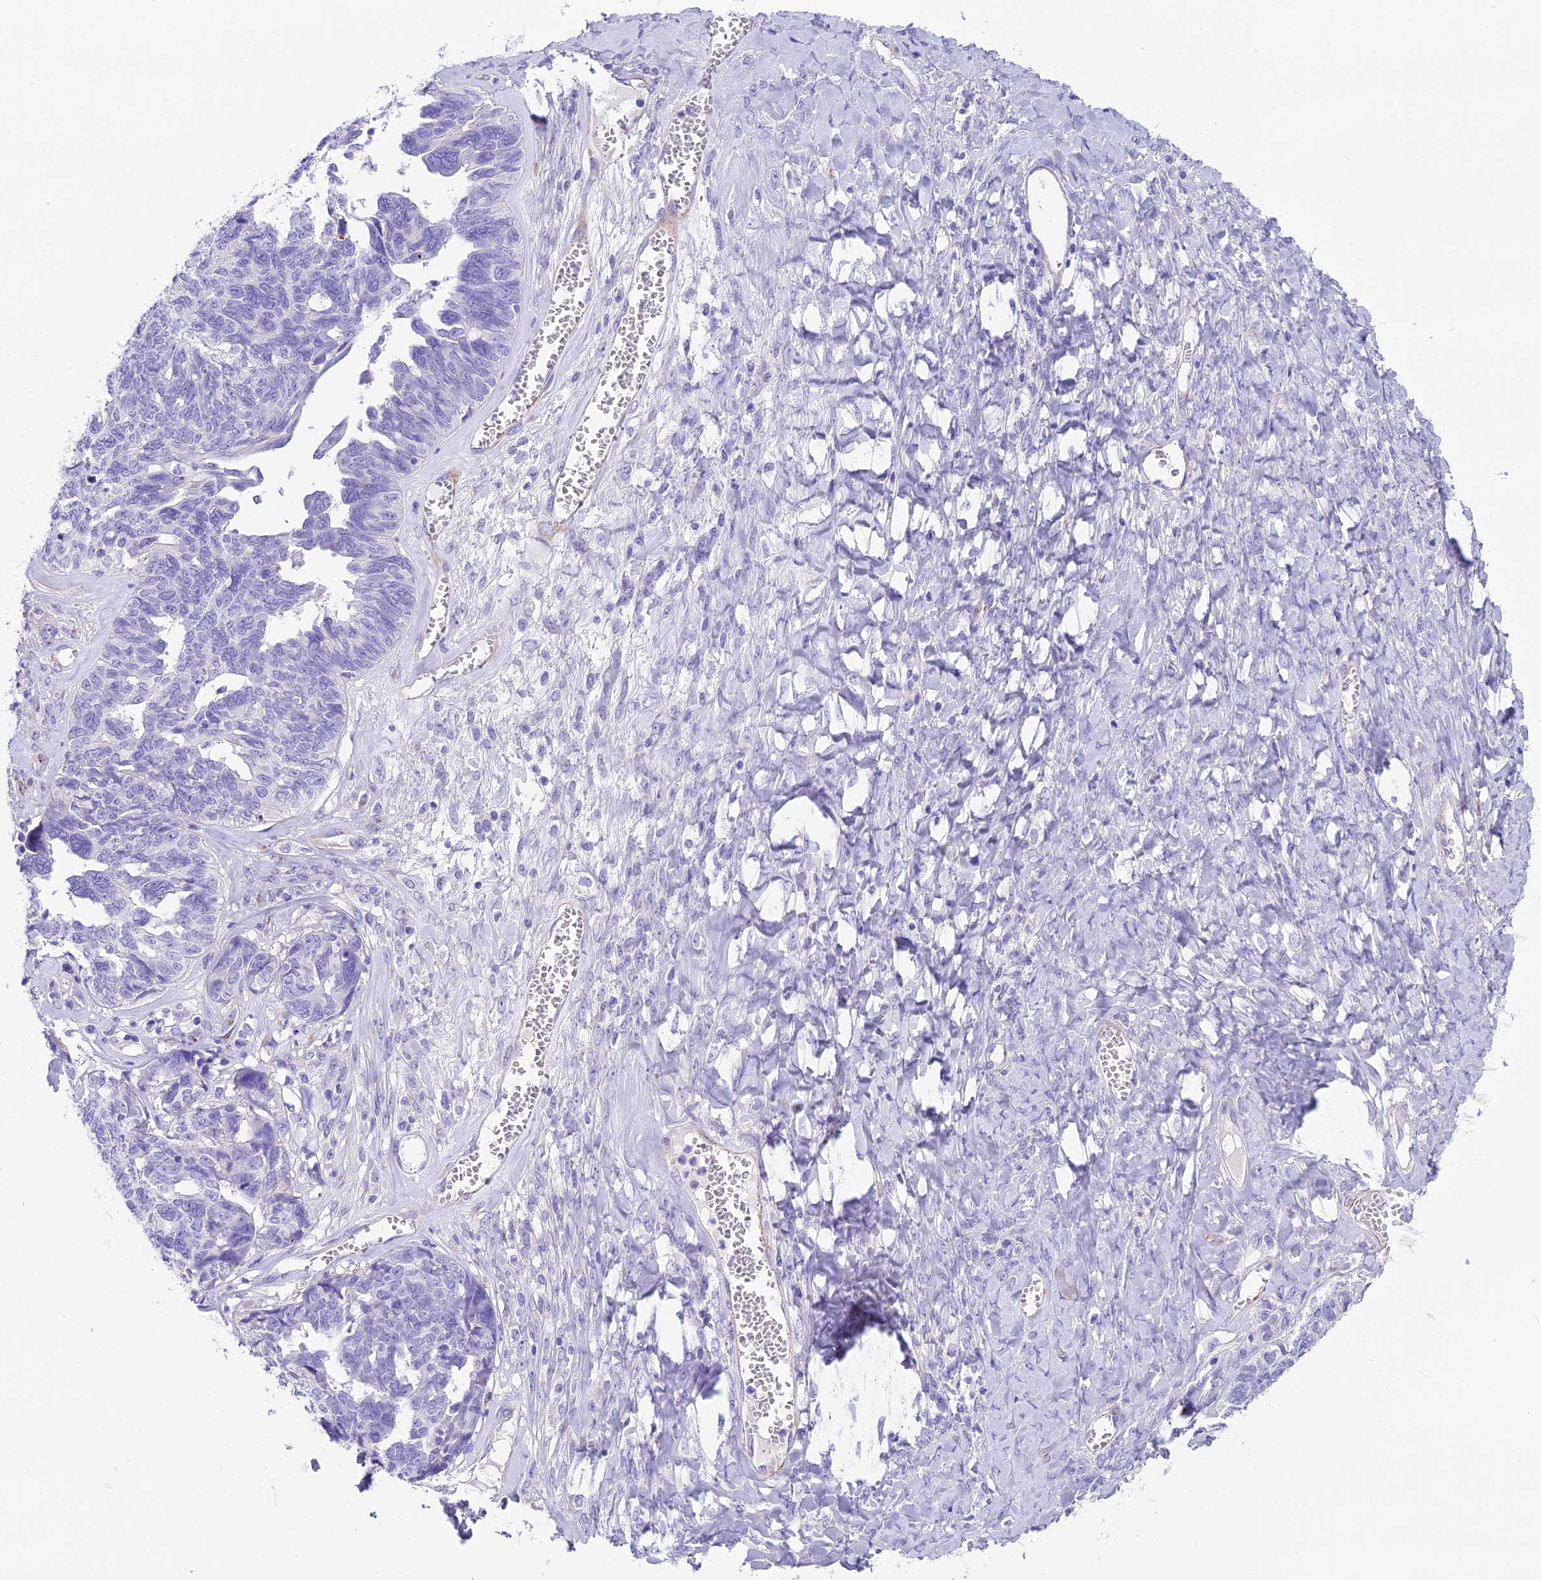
{"staining": {"intensity": "negative", "quantity": "none", "location": "none"}, "tissue": "ovarian cancer", "cell_type": "Tumor cells", "image_type": "cancer", "snomed": [{"axis": "morphology", "description": "Cystadenocarcinoma, serous, NOS"}, {"axis": "topography", "description": "Ovary"}], "caption": "High power microscopy histopathology image of an immunohistochemistry micrograph of ovarian cancer (serous cystadenocarcinoma), revealing no significant expression in tumor cells.", "gene": "GFRA1", "patient": {"sex": "female", "age": 79}}